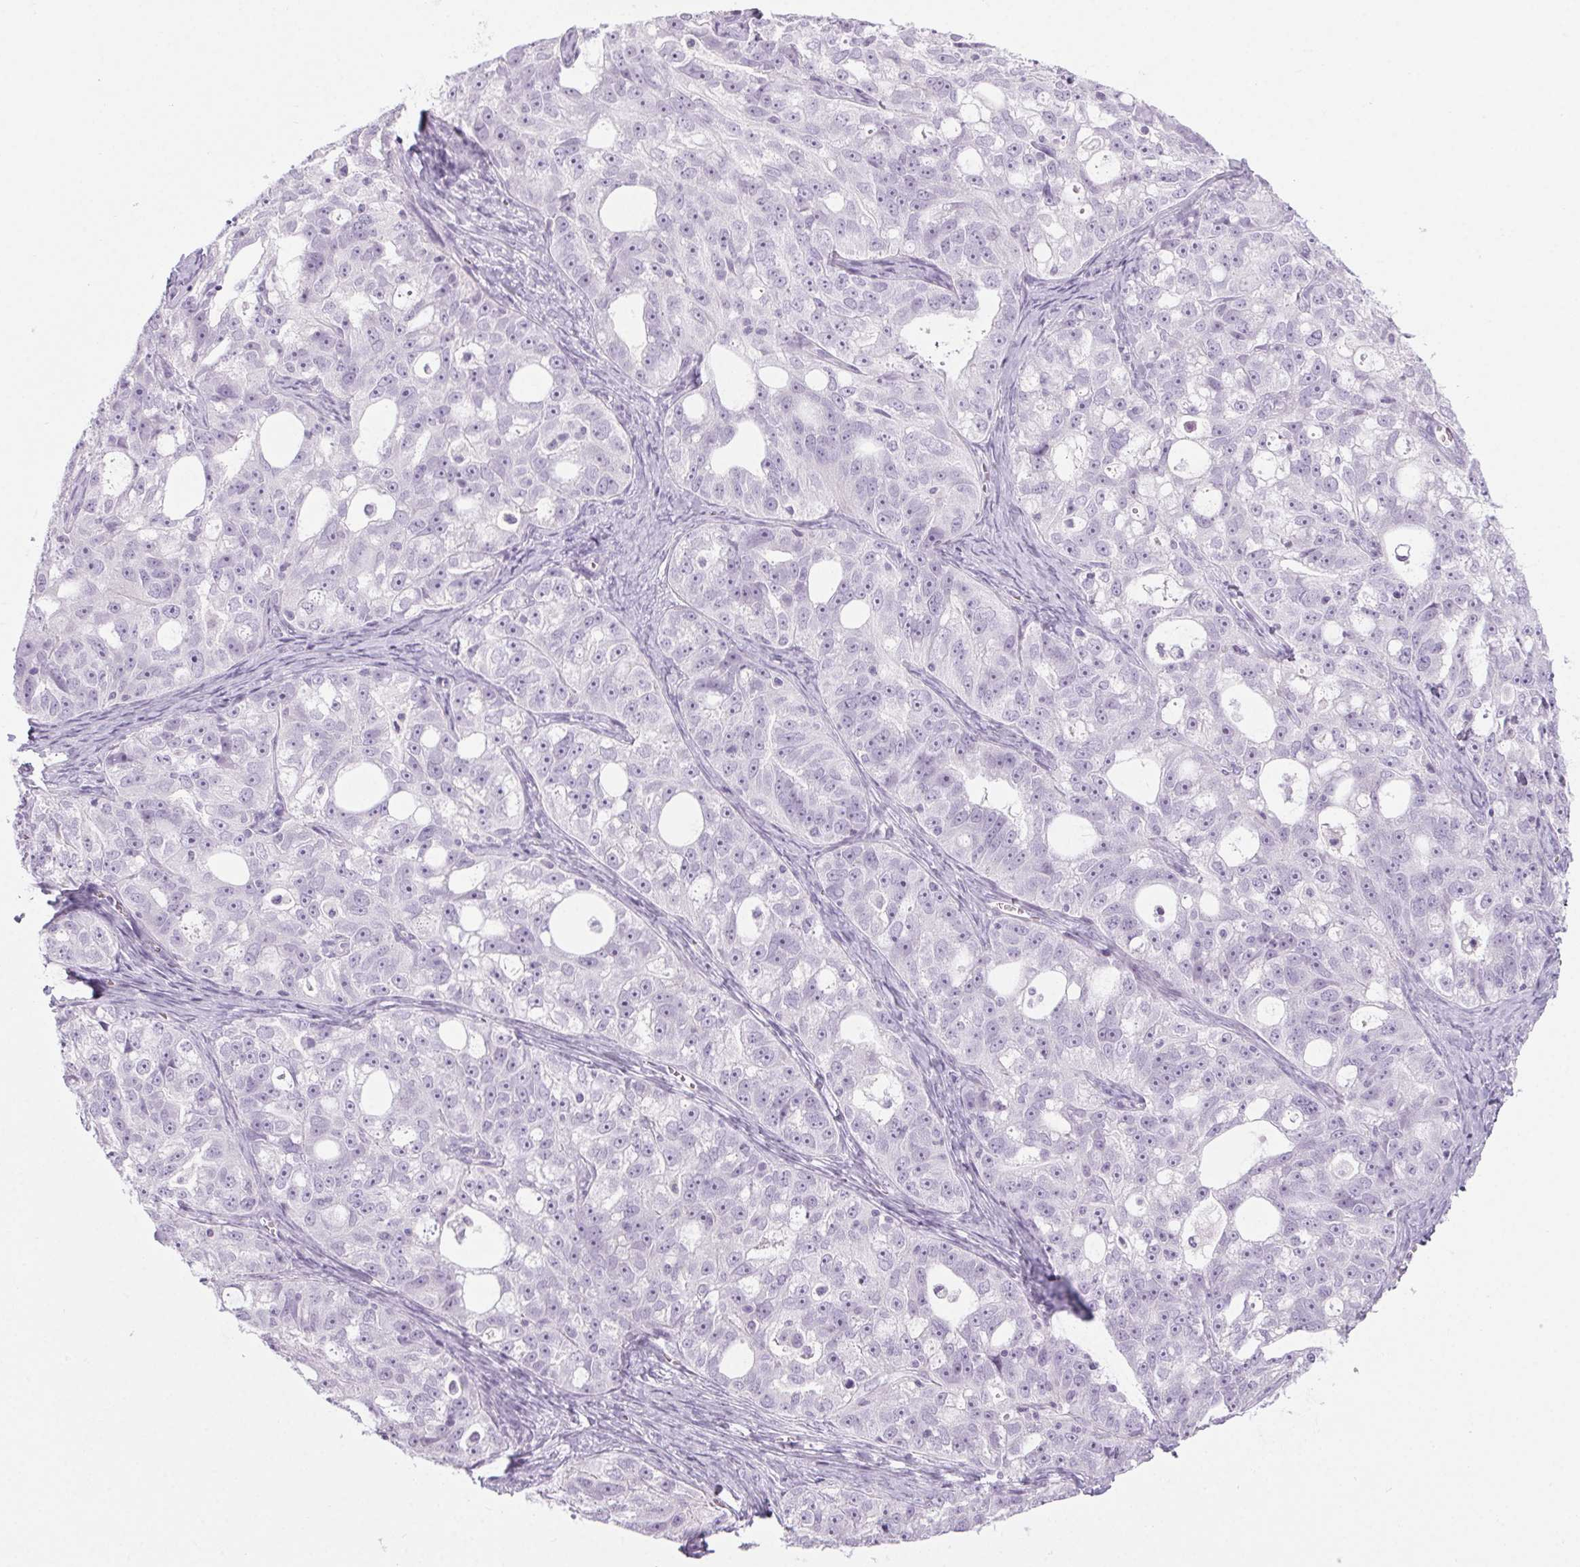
{"staining": {"intensity": "negative", "quantity": "none", "location": "none"}, "tissue": "ovarian cancer", "cell_type": "Tumor cells", "image_type": "cancer", "snomed": [{"axis": "morphology", "description": "Cystadenocarcinoma, serous, NOS"}, {"axis": "topography", "description": "Ovary"}], "caption": "Immunohistochemical staining of human ovarian cancer (serous cystadenocarcinoma) demonstrates no significant staining in tumor cells.", "gene": "LRP2", "patient": {"sex": "female", "age": 51}}